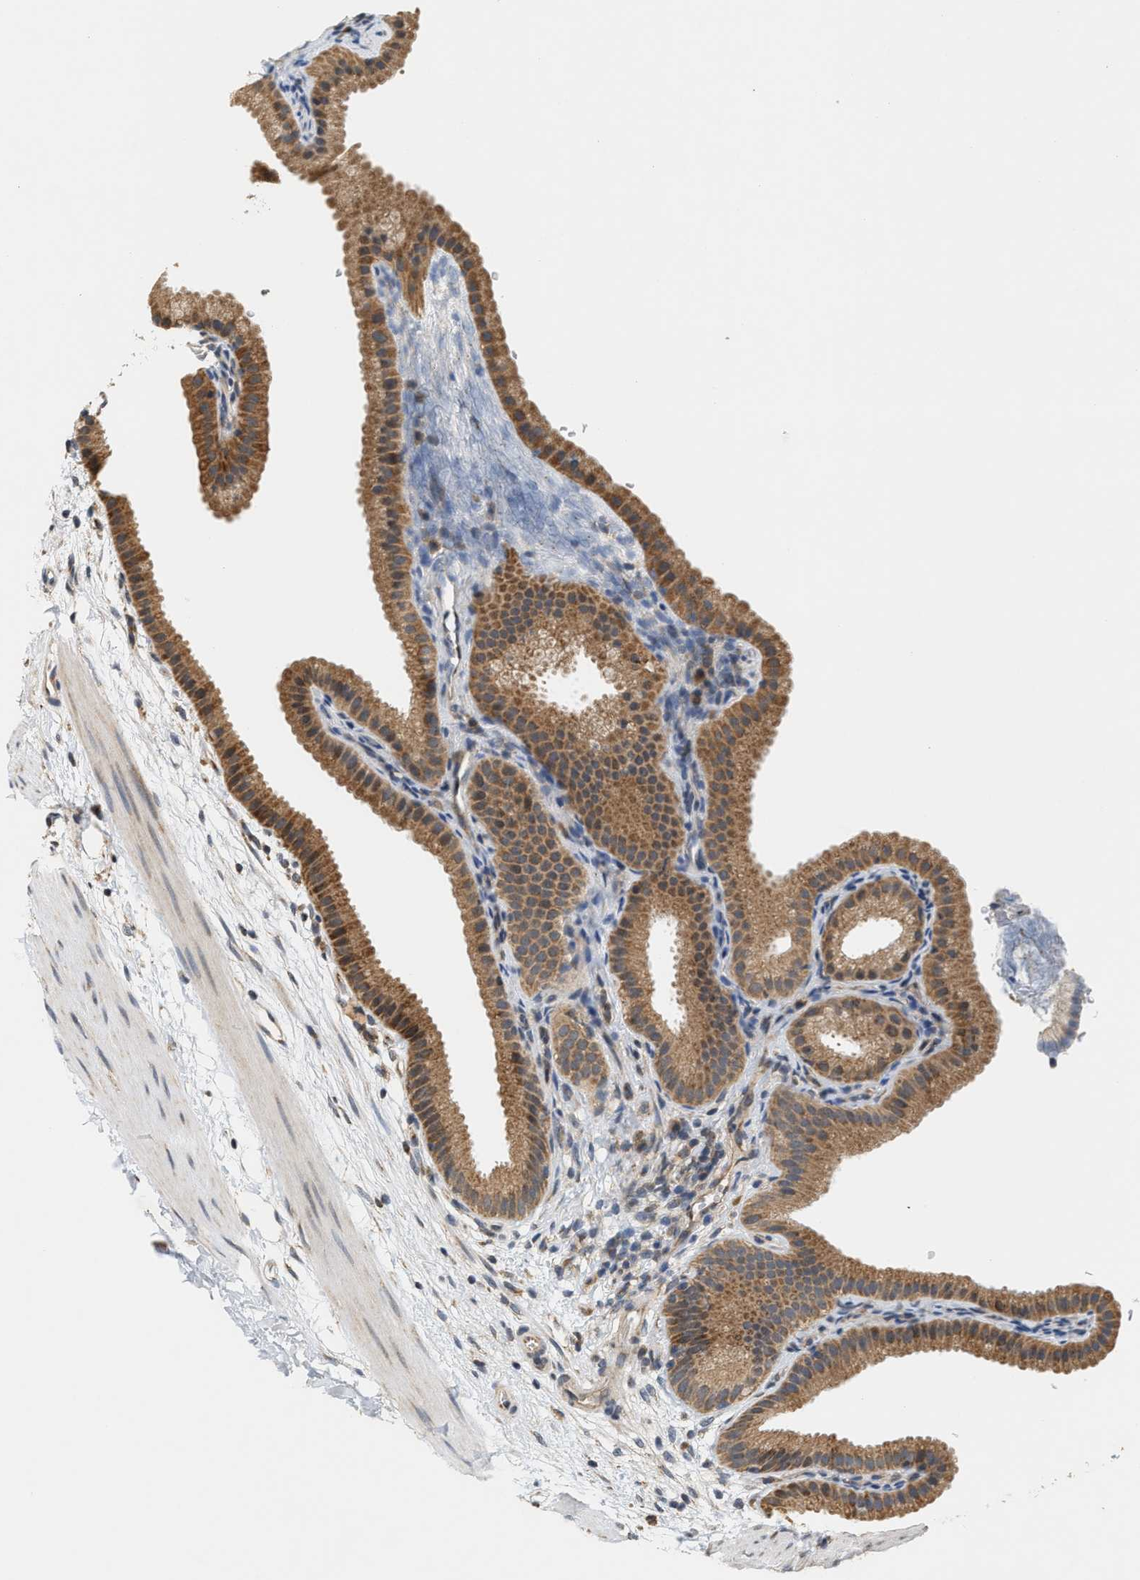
{"staining": {"intensity": "moderate", "quantity": ">75%", "location": "cytoplasmic/membranous"}, "tissue": "gallbladder", "cell_type": "Glandular cells", "image_type": "normal", "snomed": [{"axis": "morphology", "description": "Normal tissue, NOS"}, {"axis": "topography", "description": "Gallbladder"}], "caption": "Immunohistochemical staining of unremarkable gallbladder displays >75% levels of moderate cytoplasmic/membranous protein expression in approximately >75% of glandular cells.", "gene": "GIGYF1", "patient": {"sex": "female", "age": 64}}